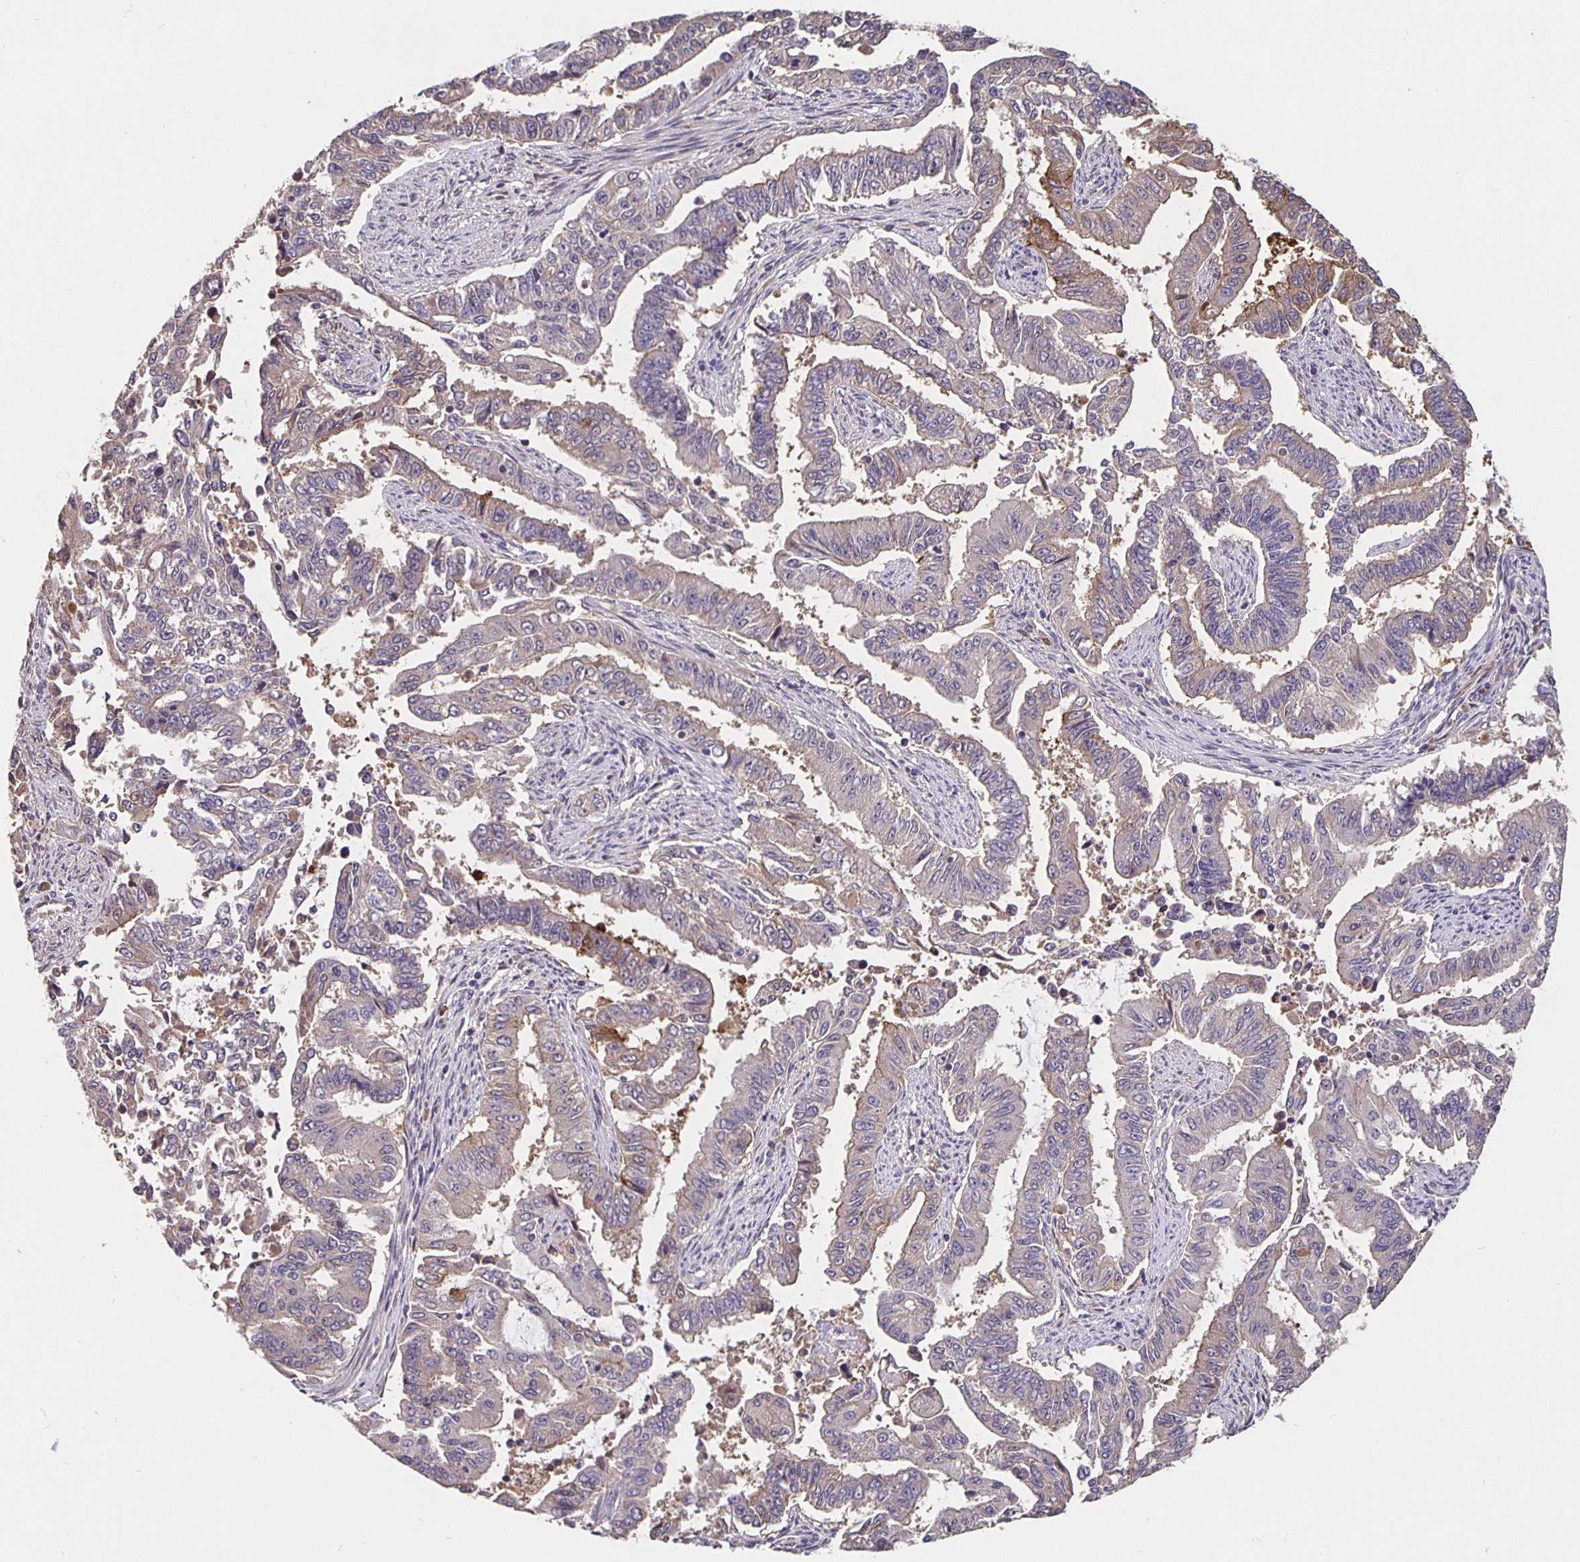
{"staining": {"intensity": "weak", "quantity": "<25%", "location": "cytoplasmic/membranous"}, "tissue": "endometrial cancer", "cell_type": "Tumor cells", "image_type": "cancer", "snomed": [{"axis": "morphology", "description": "Adenocarcinoma, NOS"}, {"axis": "topography", "description": "Uterus"}], "caption": "The photomicrograph demonstrates no staining of tumor cells in adenocarcinoma (endometrial).", "gene": "NOG", "patient": {"sex": "female", "age": 59}}